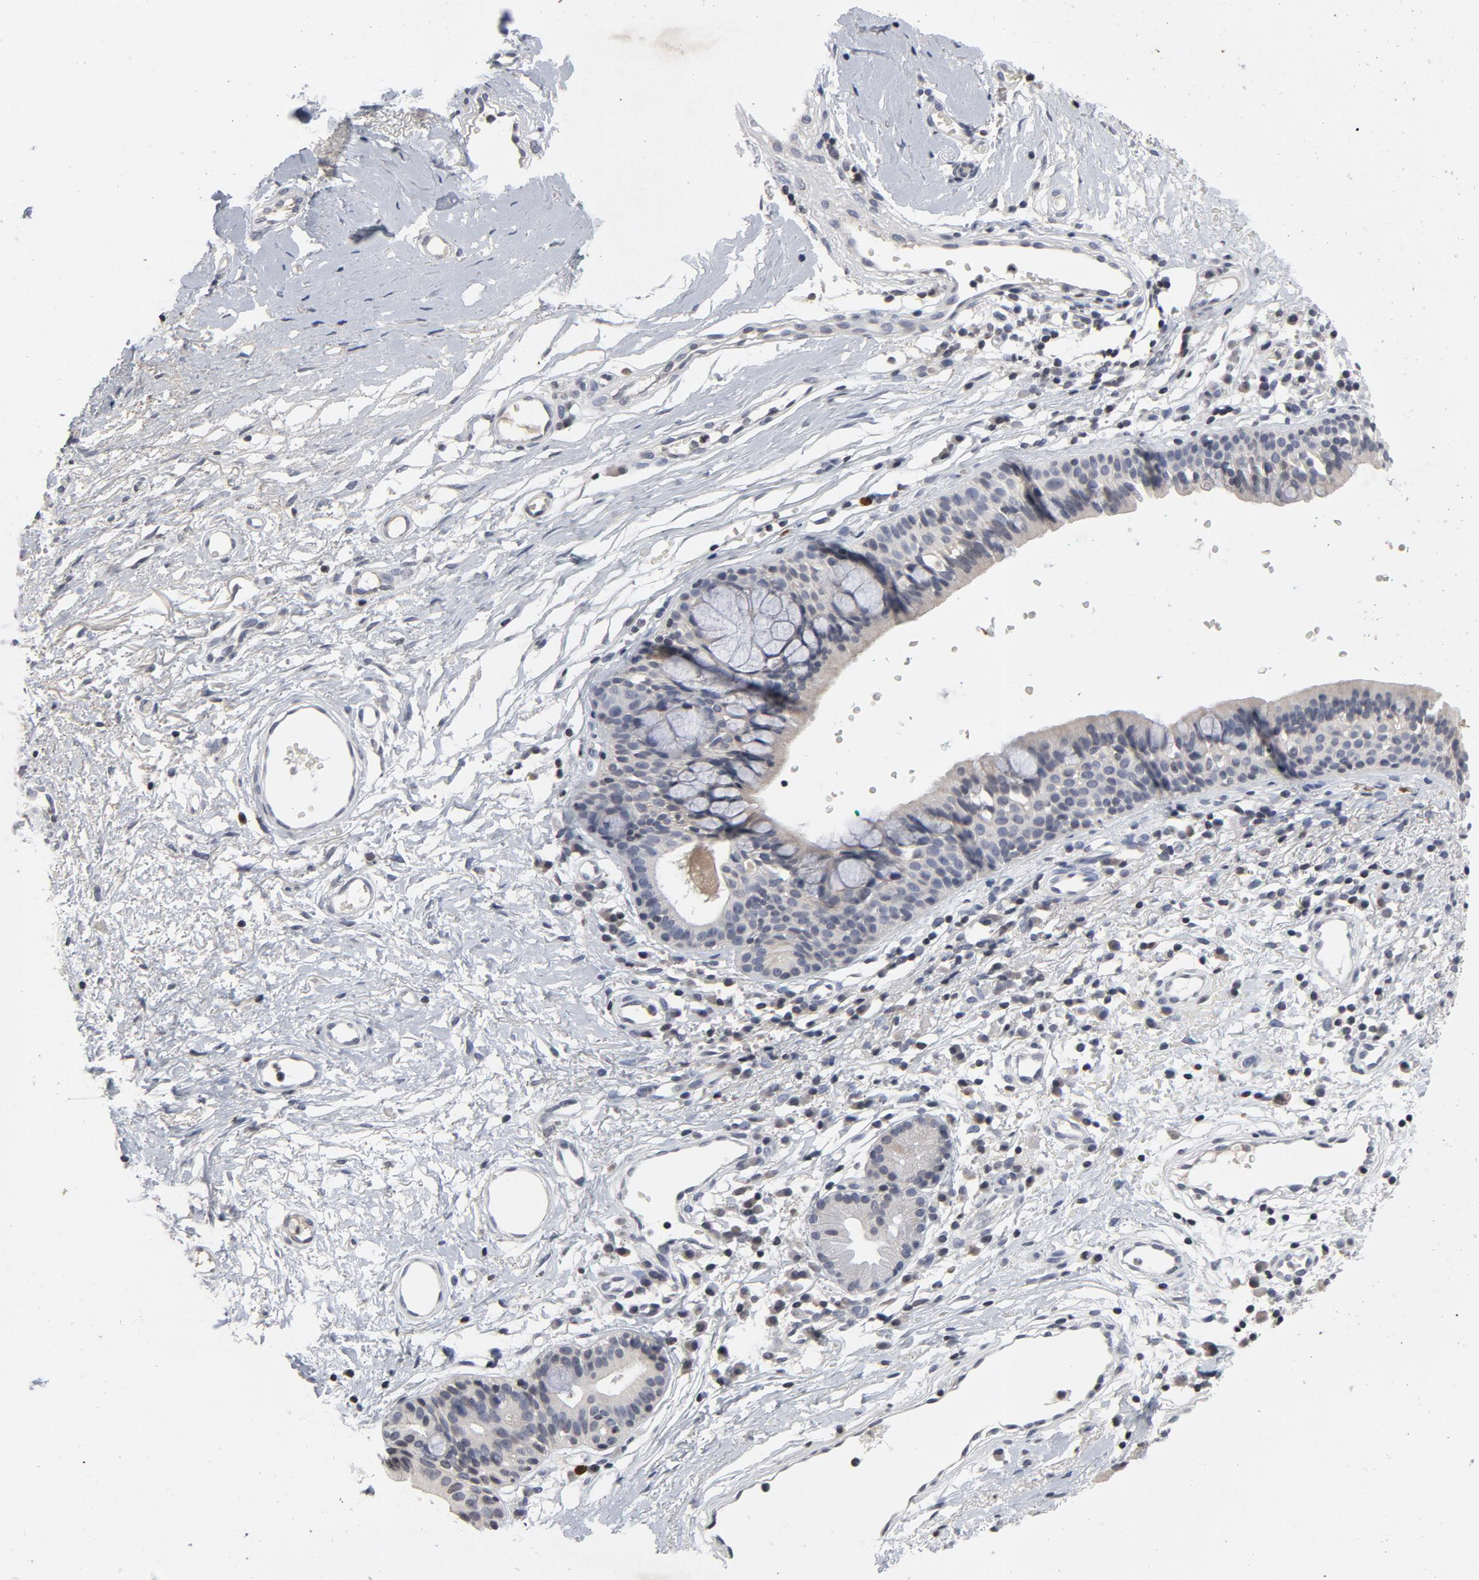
{"staining": {"intensity": "weak", "quantity": "25%-75%", "location": "cytoplasmic/membranous"}, "tissue": "nasopharynx", "cell_type": "Respiratory epithelial cells", "image_type": "normal", "snomed": [{"axis": "morphology", "description": "Normal tissue, NOS"}, {"axis": "morphology", "description": "Basal cell carcinoma"}, {"axis": "topography", "description": "Cartilage tissue"}, {"axis": "topography", "description": "Nasopharynx"}, {"axis": "topography", "description": "Oral tissue"}], "caption": "There is low levels of weak cytoplasmic/membranous positivity in respiratory epithelial cells of benign nasopharynx, as demonstrated by immunohistochemical staining (brown color).", "gene": "TCL1A", "patient": {"sex": "female", "age": 77}}